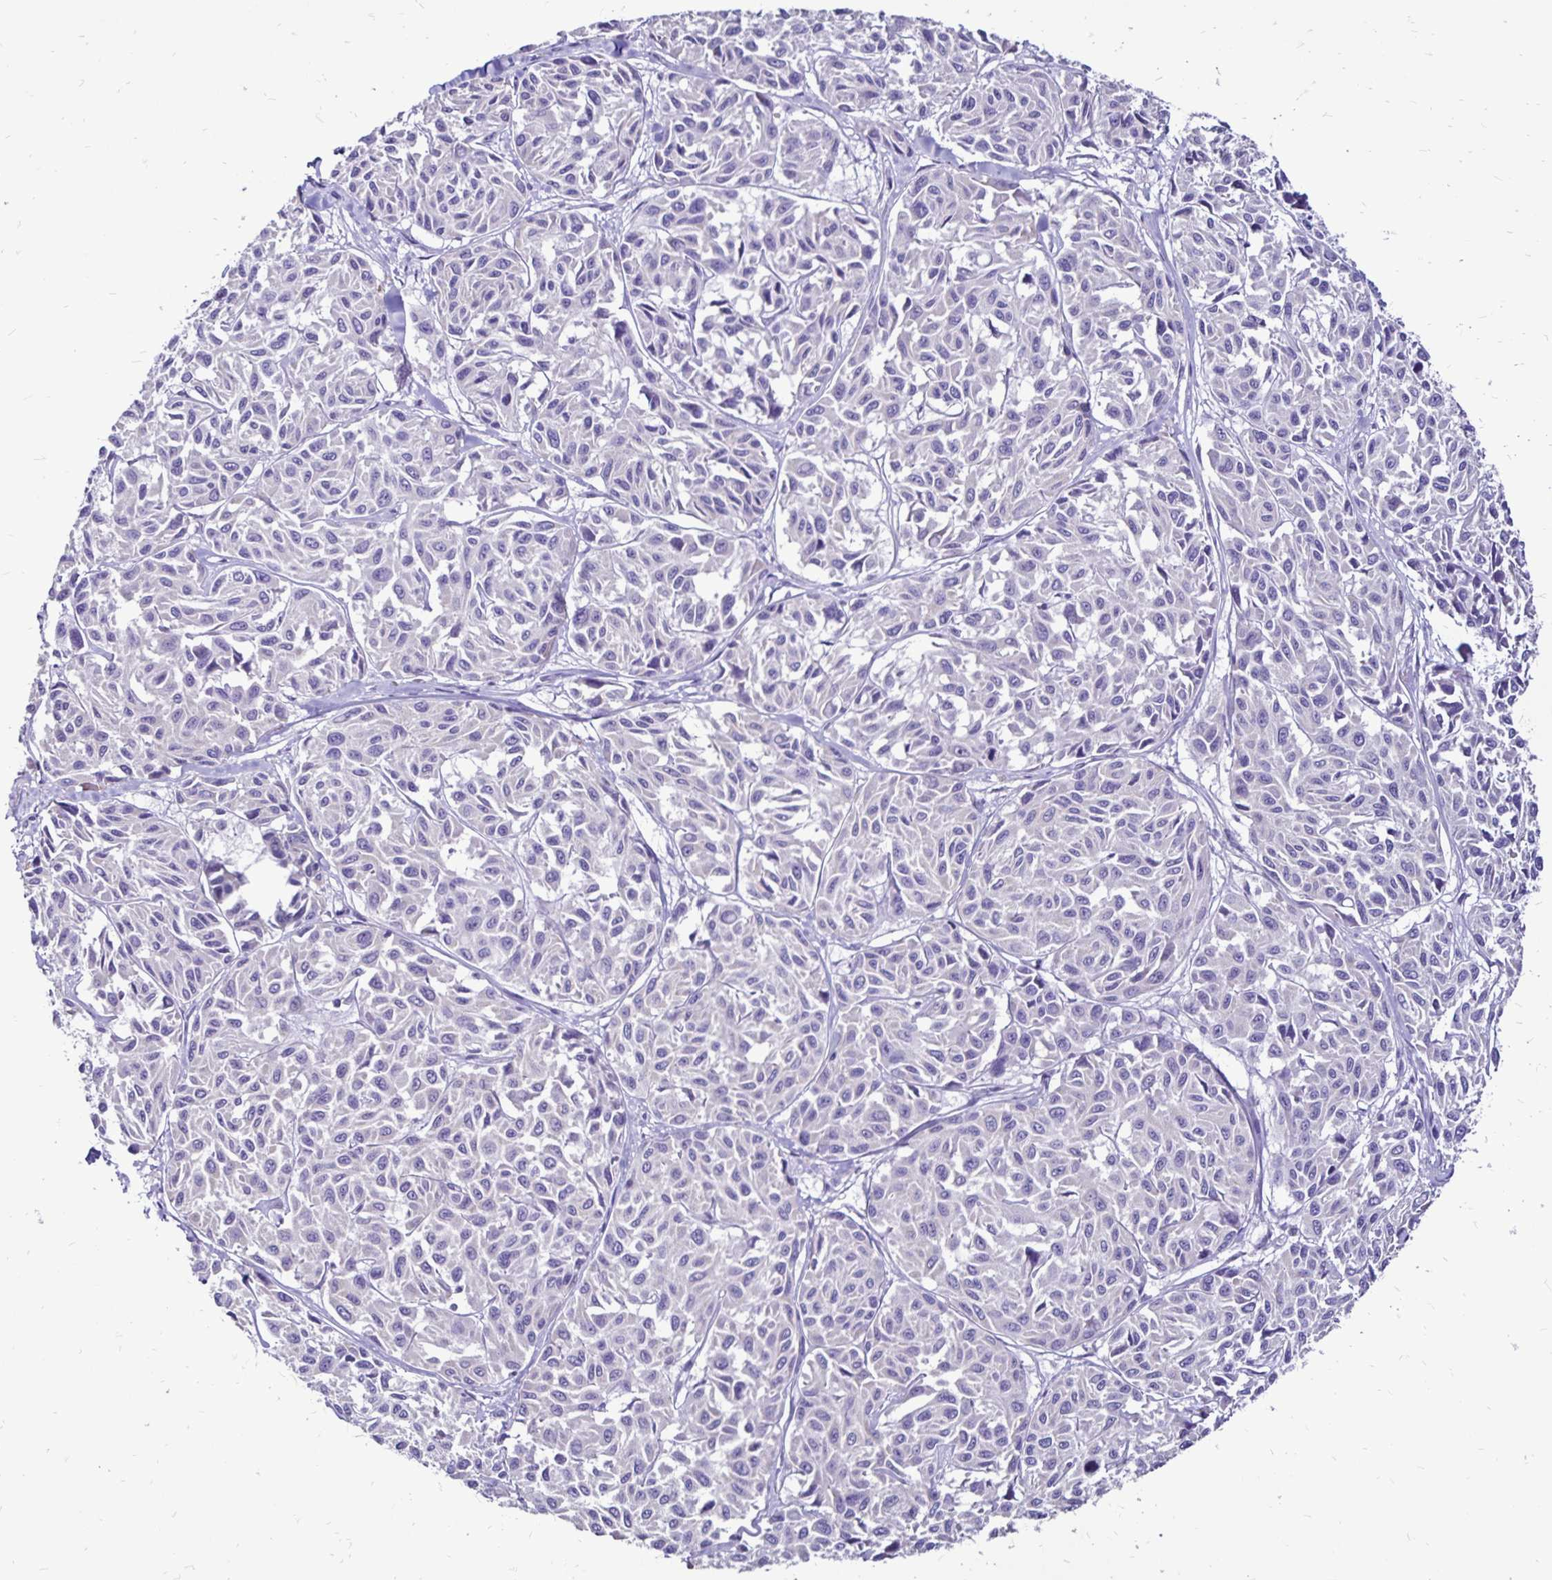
{"staining": {"intensity": "negative", "quantity": "none", "location": "none"}, "tissue": "melanoma", "cell_type": "Tumor cells", "image_type": "cancer", "snomed": [{"axis": "morphology", "description": "Malignant melanoma, NOS"}, {"axis": "topography", "description": "Skin"}], "caption": "A photomicrograph of human malignant melanoma is negative for staining in tumor cells.", "gene": "EVPL", "patient": {"sex": "female", "age": 66}}